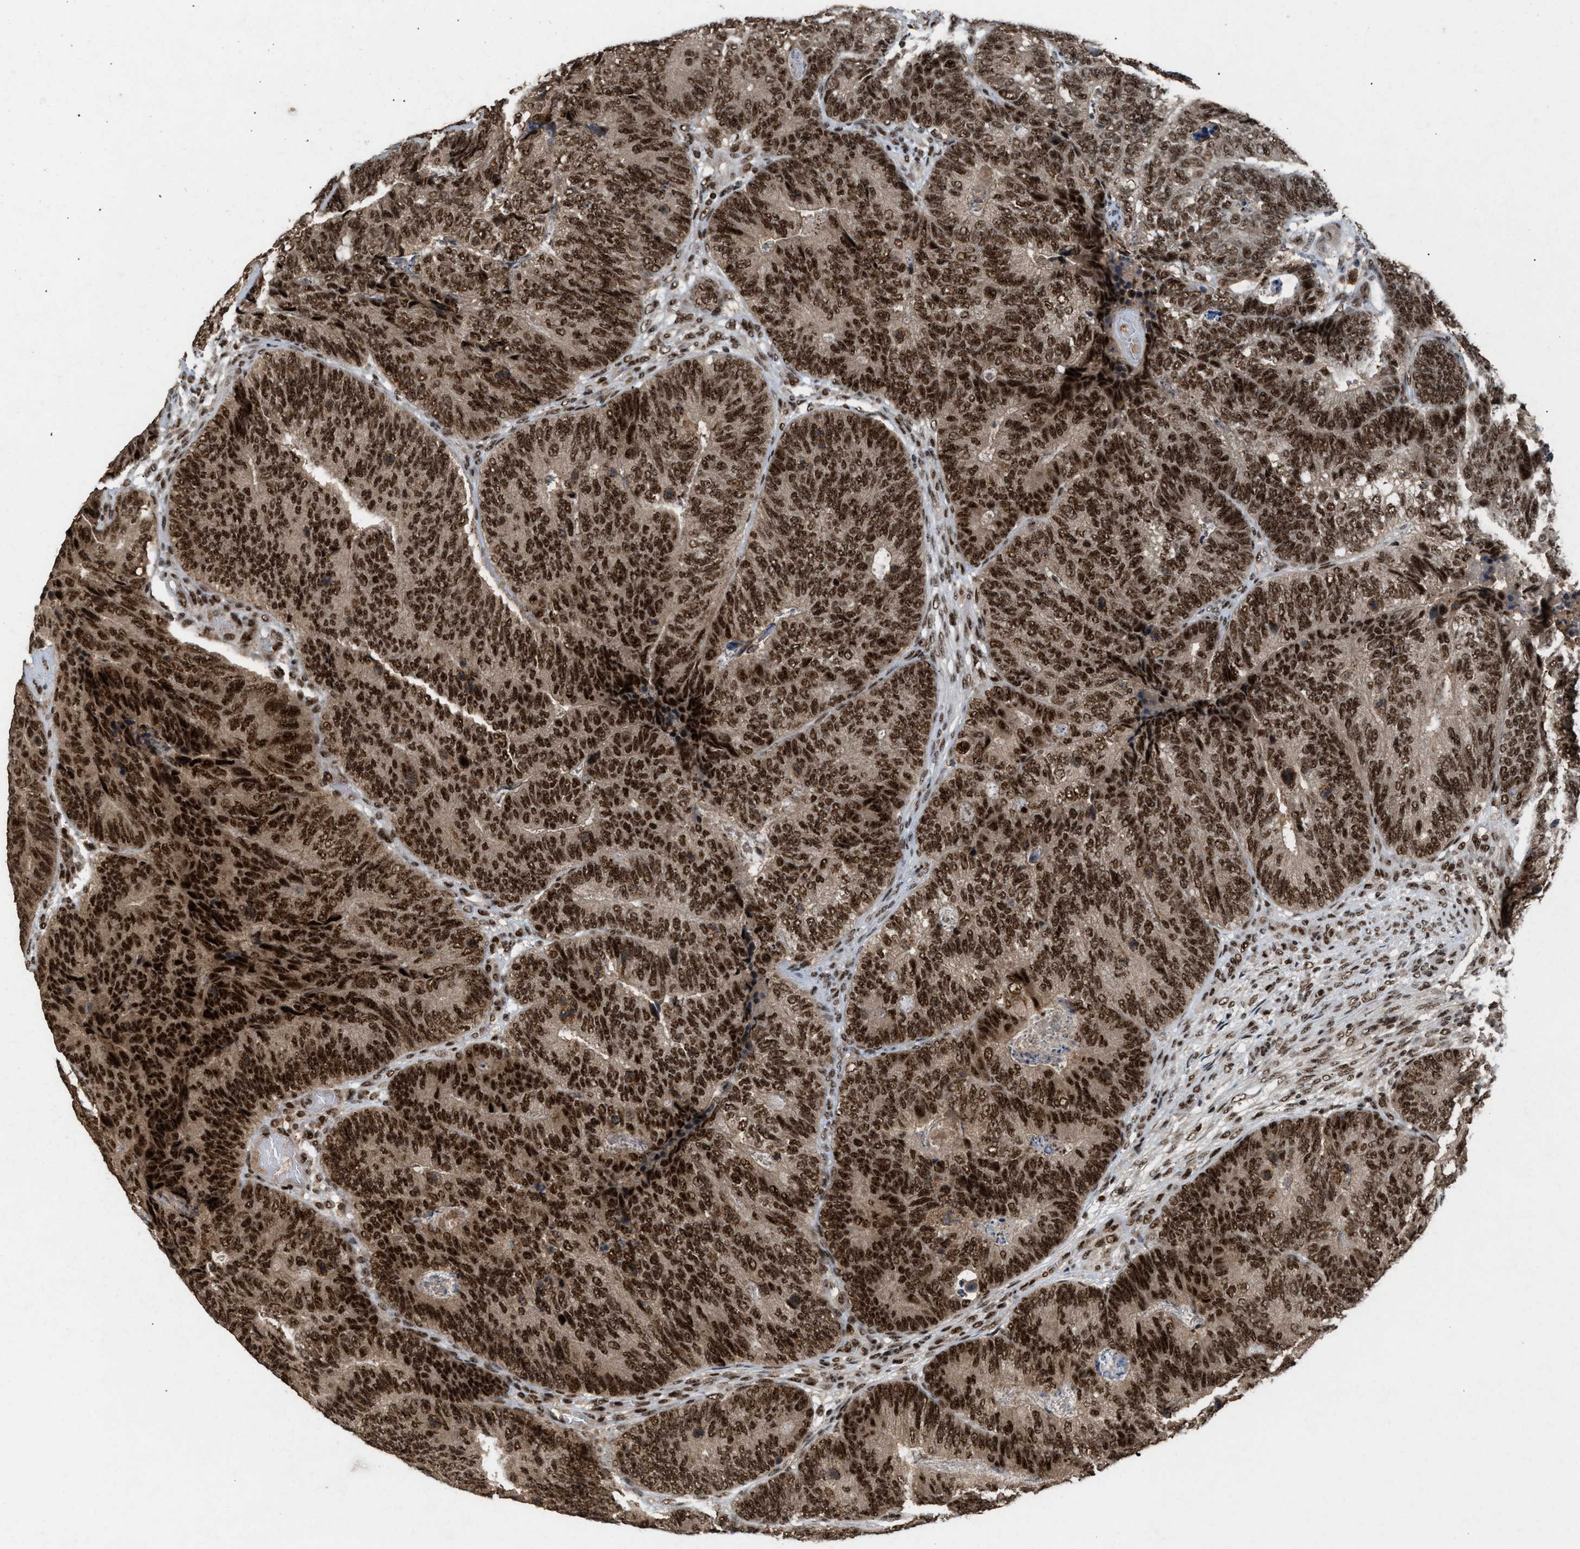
{"staining": {"intensity": "strong", "quantity": ">75%", "location": "nuclear"}, "tissue": "colorectal cancer", "cell_type": "Tumor cells", "image_type": "cancer", "snomed": [{"axis": "morphology", "description": "Adenocarcinoma, NOS"}, {"axis": "topography", "description": "Colon"}], "caption": "Immunohistochemical staining of colorectal cancer (adenocarcinoma) exhibits high levels of strong nuclear protein staining in about >75% of tumor cells. The protein of interest is stained brown, and the nuclei are stained in blue (DAB (3,3'-diaminobenzidine) IHC with brightfield microscopy, high magnification).", "gene": "PRPF4", "patient": {"sex": "female", "age": 67}}